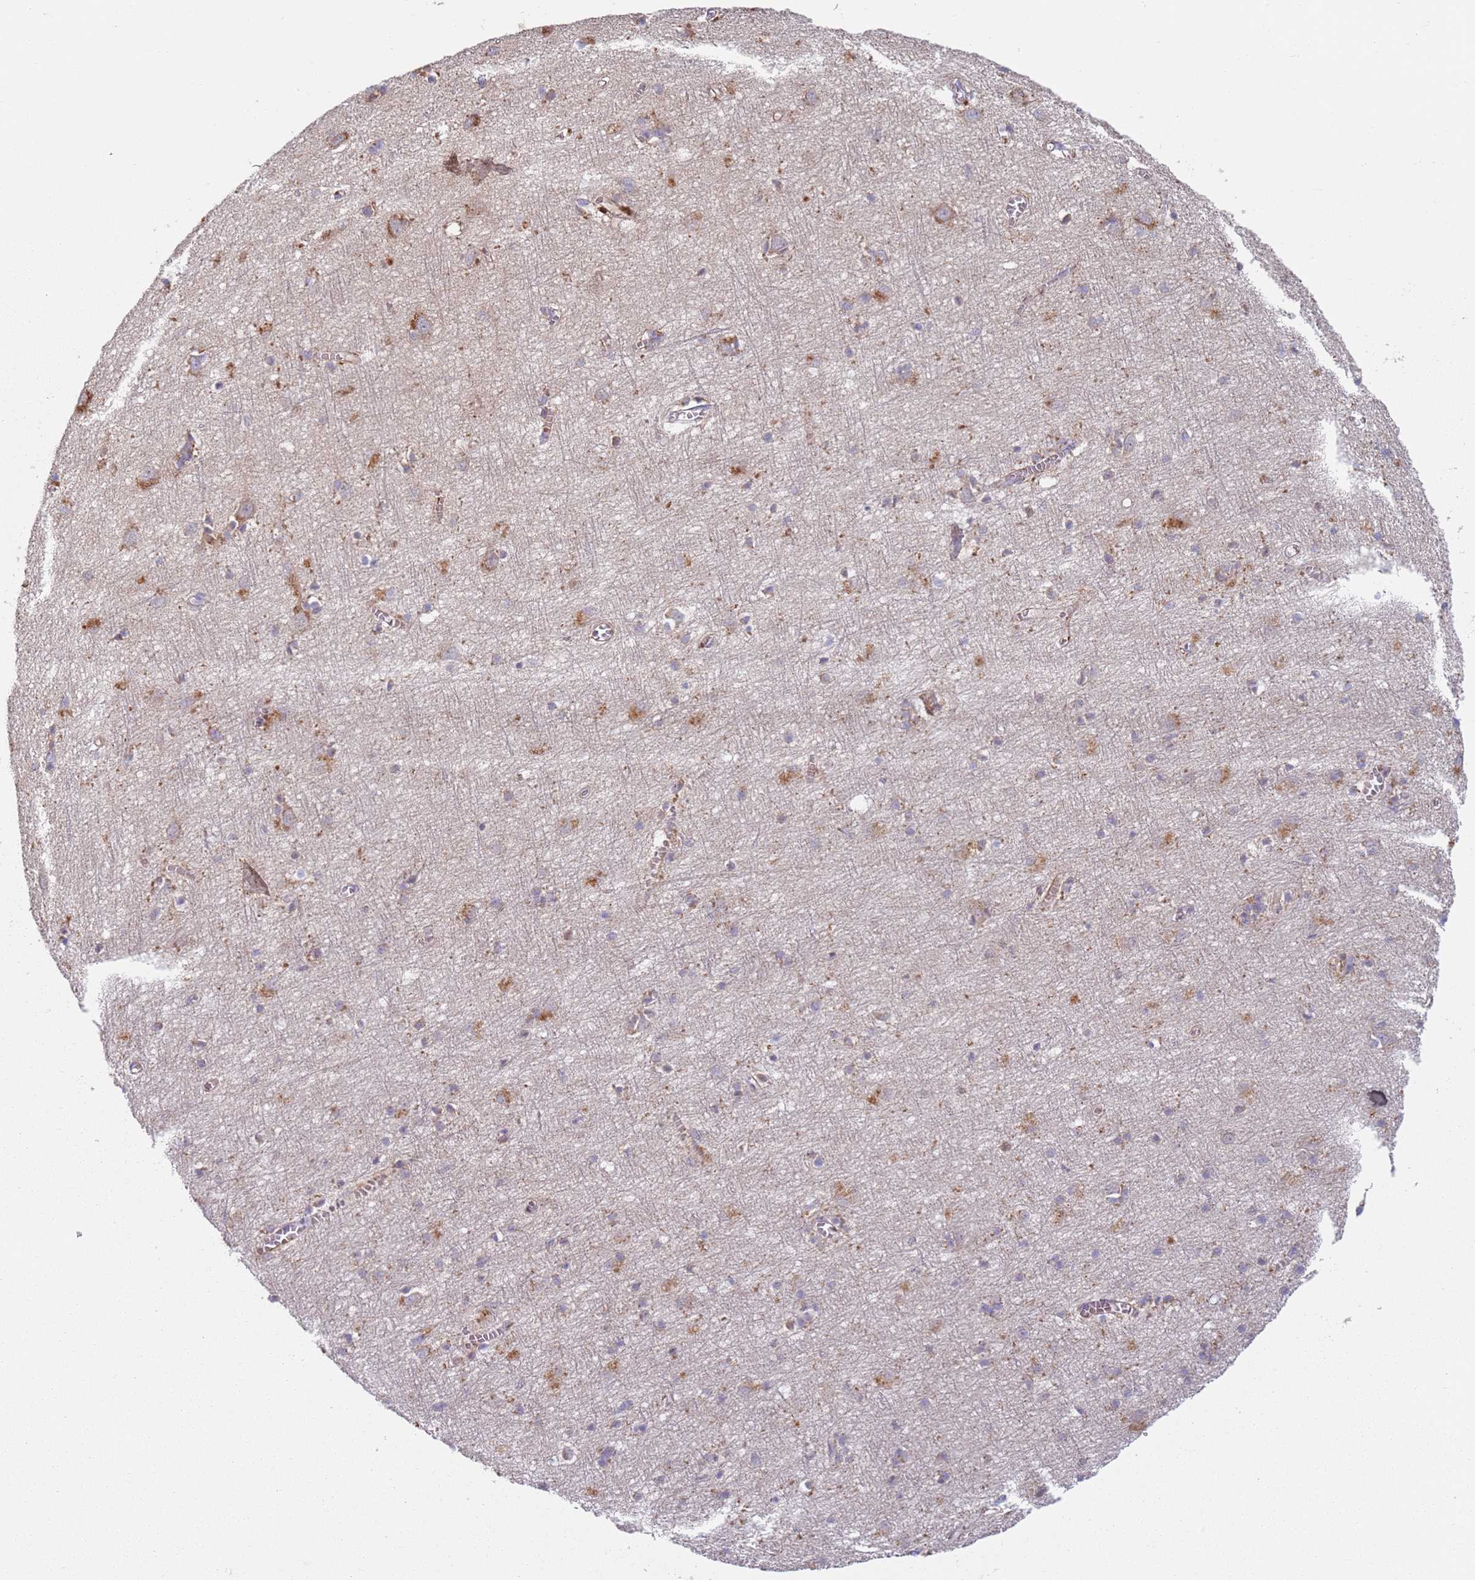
{"staining": {"intensity": "strong", "quantity": ">75%", "location": "cytoplasmic/membranous"}, "tissue": "cerebral cortex", "cell_type": "Endothelial cells", "image_type": "normal", "snomed": [{"axis": "morphology", "description": "Normal tissue, NOS"}, {"axis": "topography", "description": "Cerebral cortex"}], "caption": "Human cerebral cortex stained with a protein marker demonstrates strong staining in endothelial cells.", "gene": "SNAPIN", "patient": {"sex": "female", "age": 64}}